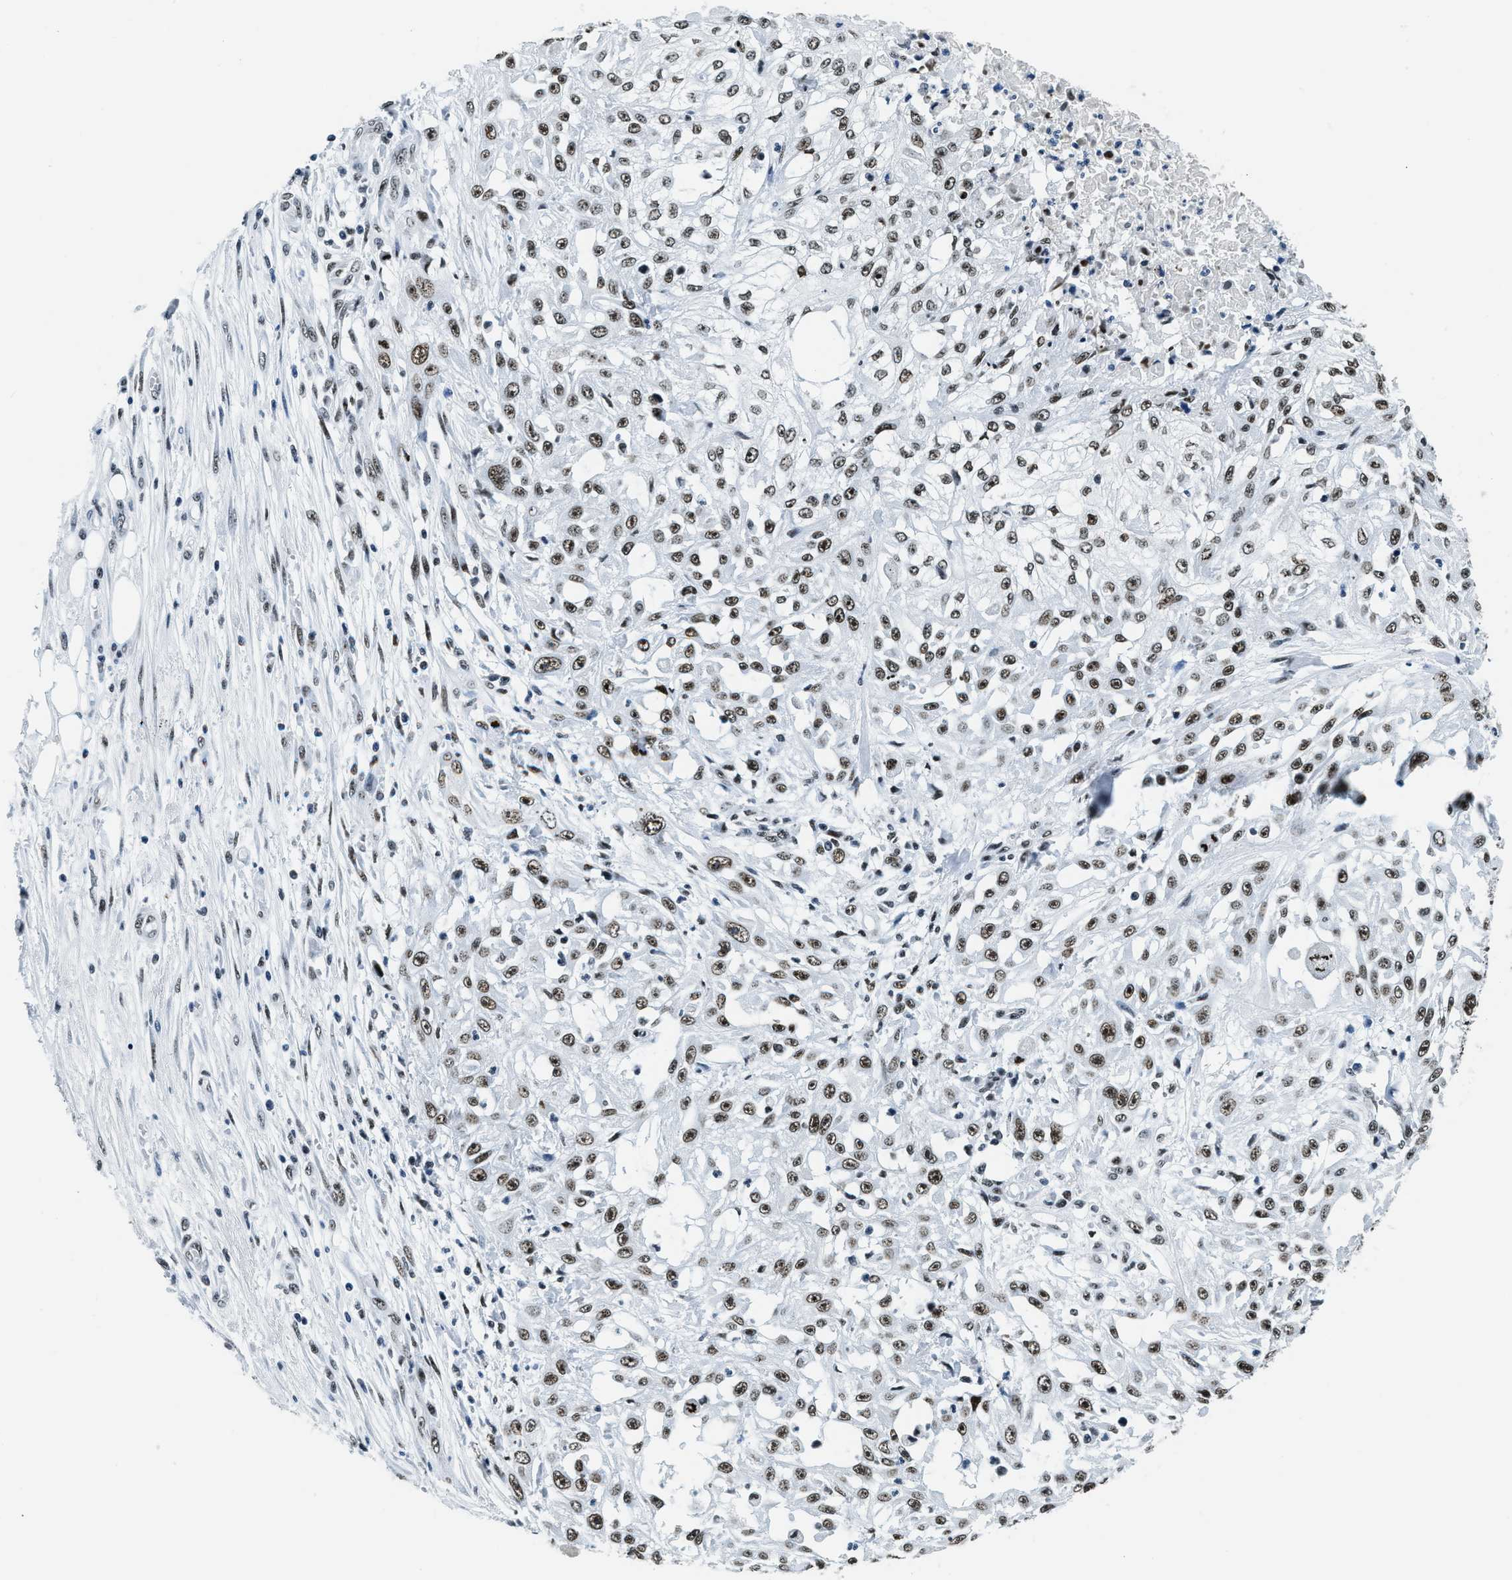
{"staining": {"intensity": "moderate", "quantity": ">75%", "location": "nuclear"}, "tissue": "skin cancer", "cell_type": "Tumor cells", "image_type": "cancer", "snomed": [{"axis": "morphology", "description": "Squamous cell carcinoma, NOS"}, {"axis": "morphology", "description": "Squamous cell carcinoma, metastatic, NOS"}, {"axis": "topography", "description": "Skin"}, {"axis": "topography", "description": "Lymph node"}], "caption": "Immunohistochemical staining of human squamous cell carcinoma (skin) displays medium levels of moderate nuclear protein expression in about >75% of tumor cells. The protein is shown in brown color, while the nuclei are stained blue.", "gene": "TOP1", "patient": {"sex": "male", "age": 75}}